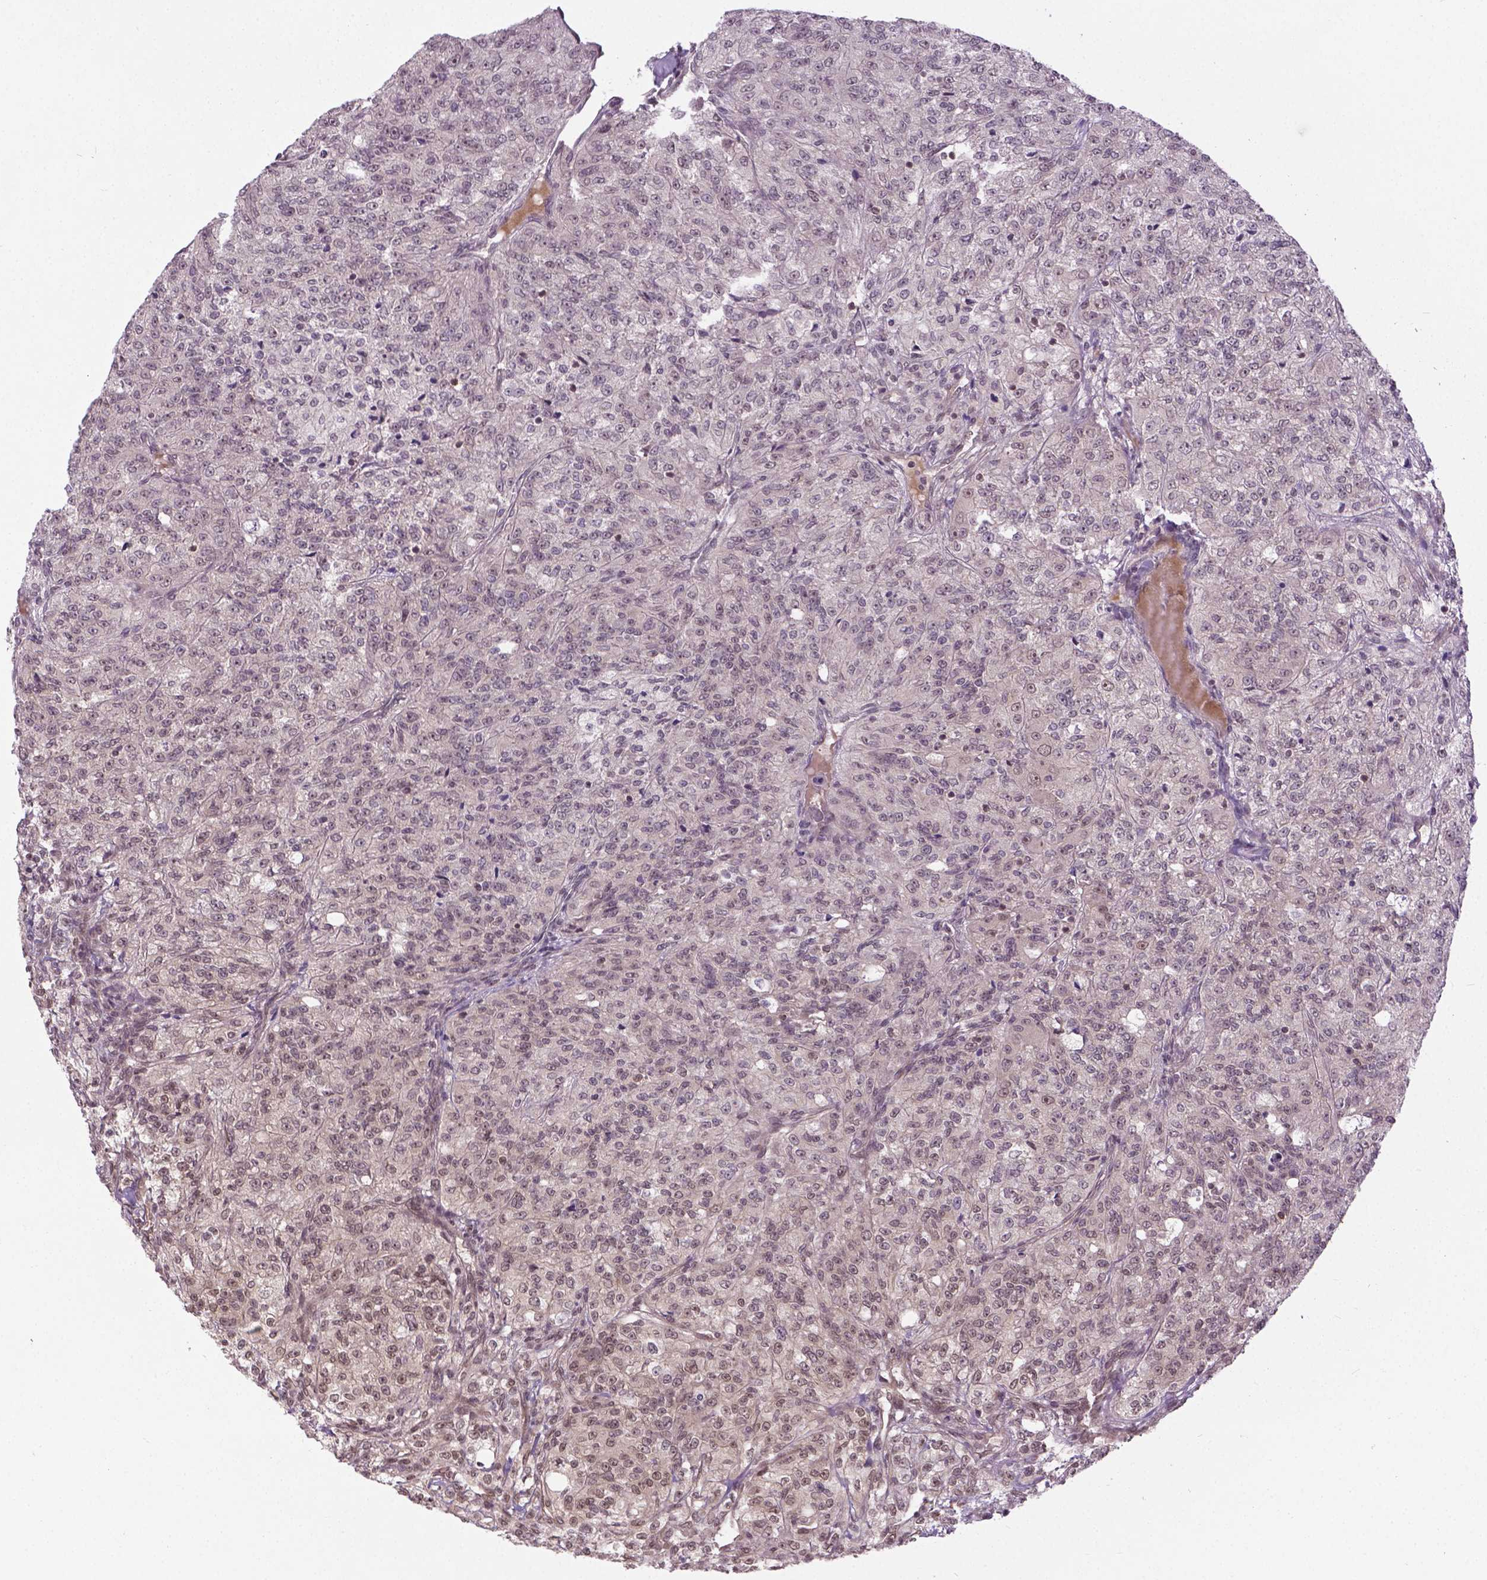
{"staining": {"intensity": "weak", "quantity": "<25%", "location": "nuclear"}, "tissue": "renal cancer", "cell_type": "Tumor cells", "image_type": "cancer", "snomed": [{"axis": "morphology", "description": "Adenocarcinoma, NOS"}, {"axis": "topography", "description": "Kidney"}], "caption": "DAB immunohistochemical staining of human renal cancer demonstrates no significant positivity in tumor cells.", "gene": "ANKRD54", "patient": {"sex": "female", "age": 63}}